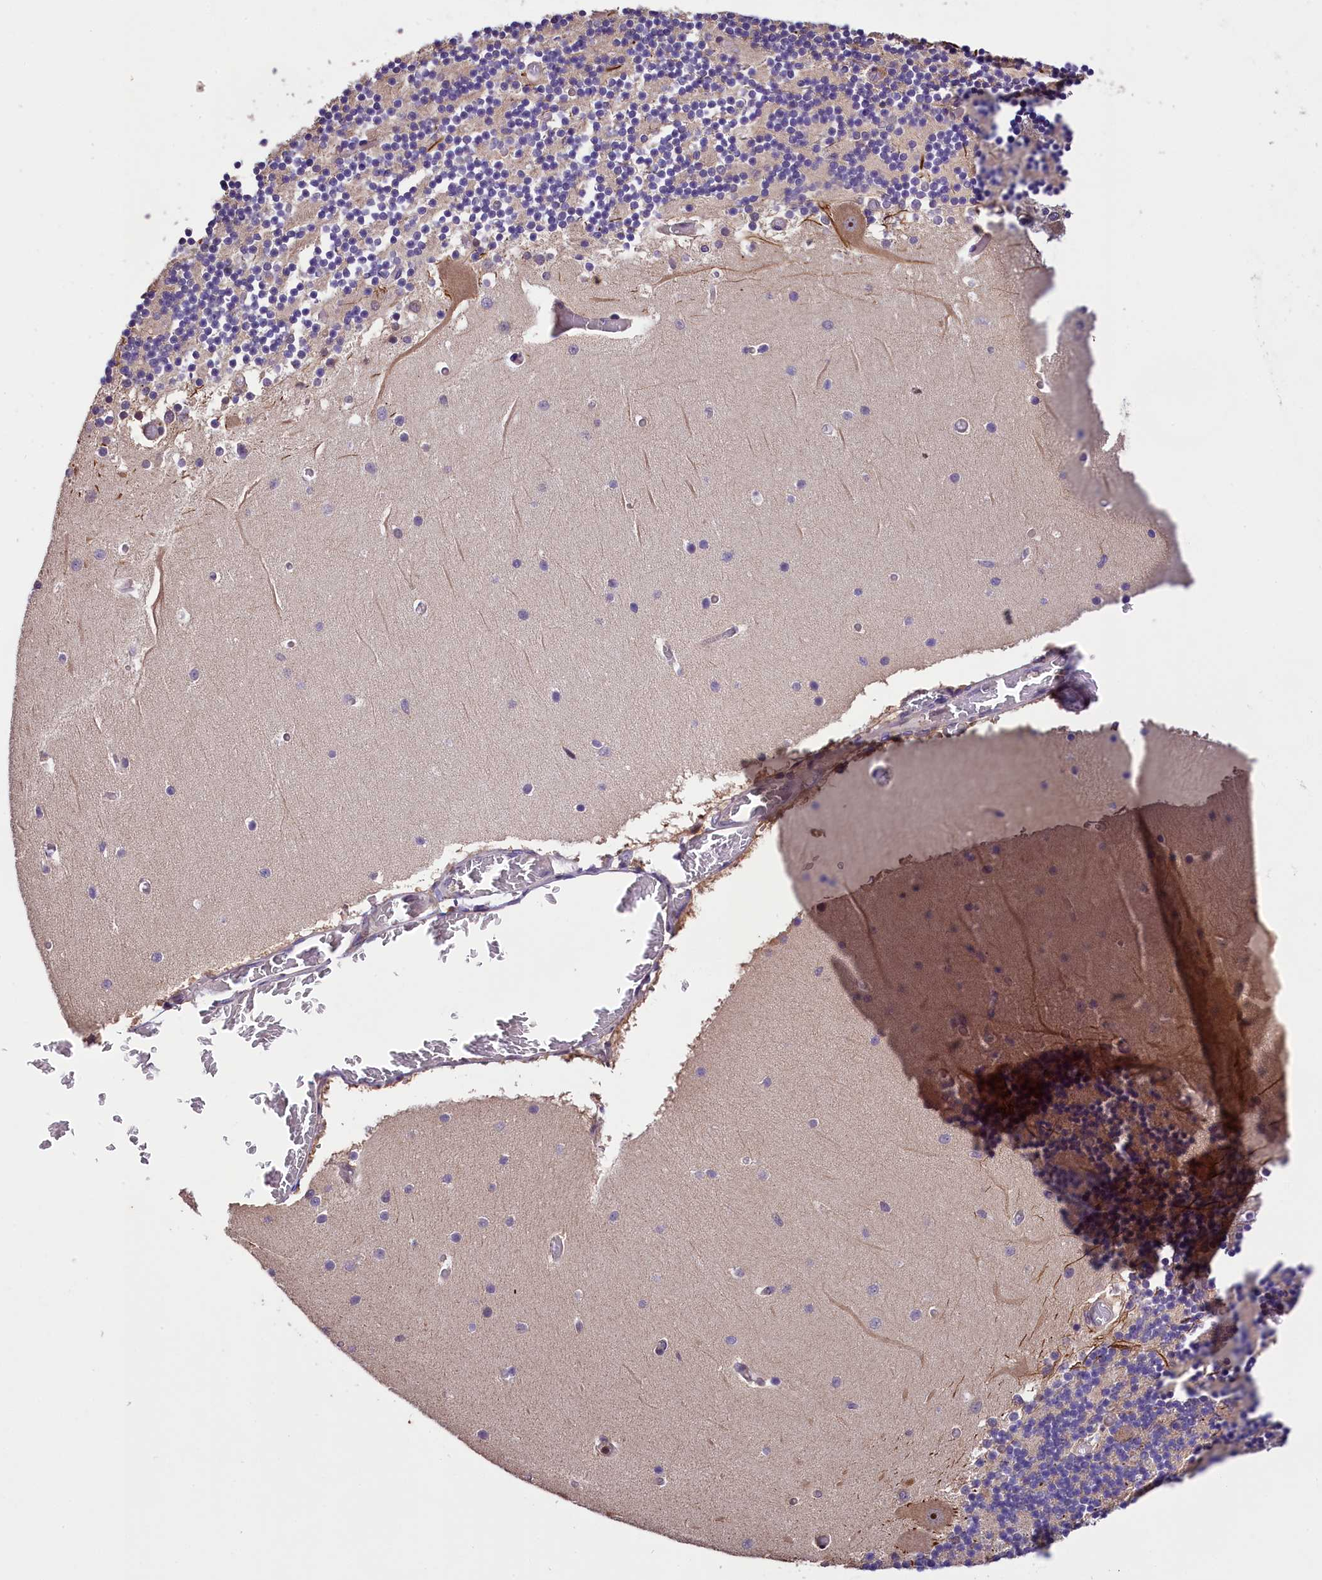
{"staining": {"intensity": "weak", "quantity": "25%-75%", "location": "cytoplasmic/membranous"}, "tissue": "cerebellum", "cell_type": "Cells in granular layer", "image_type": "normal", "snomed": [{"axis": "morphology", "description": "Normal tissue, NOS"}, {"axis": "topography", "description": "Cerebellum"}], "caption": "Immunohistochemistry (IHC) (DAB) staining of normal human cerebellum shows weak cytoplasmic/membranous protein staining in about 25%-75% of cells in granular layer.", "gene": "PHAF1", "patient": {"sex": "female", "age": 28}}